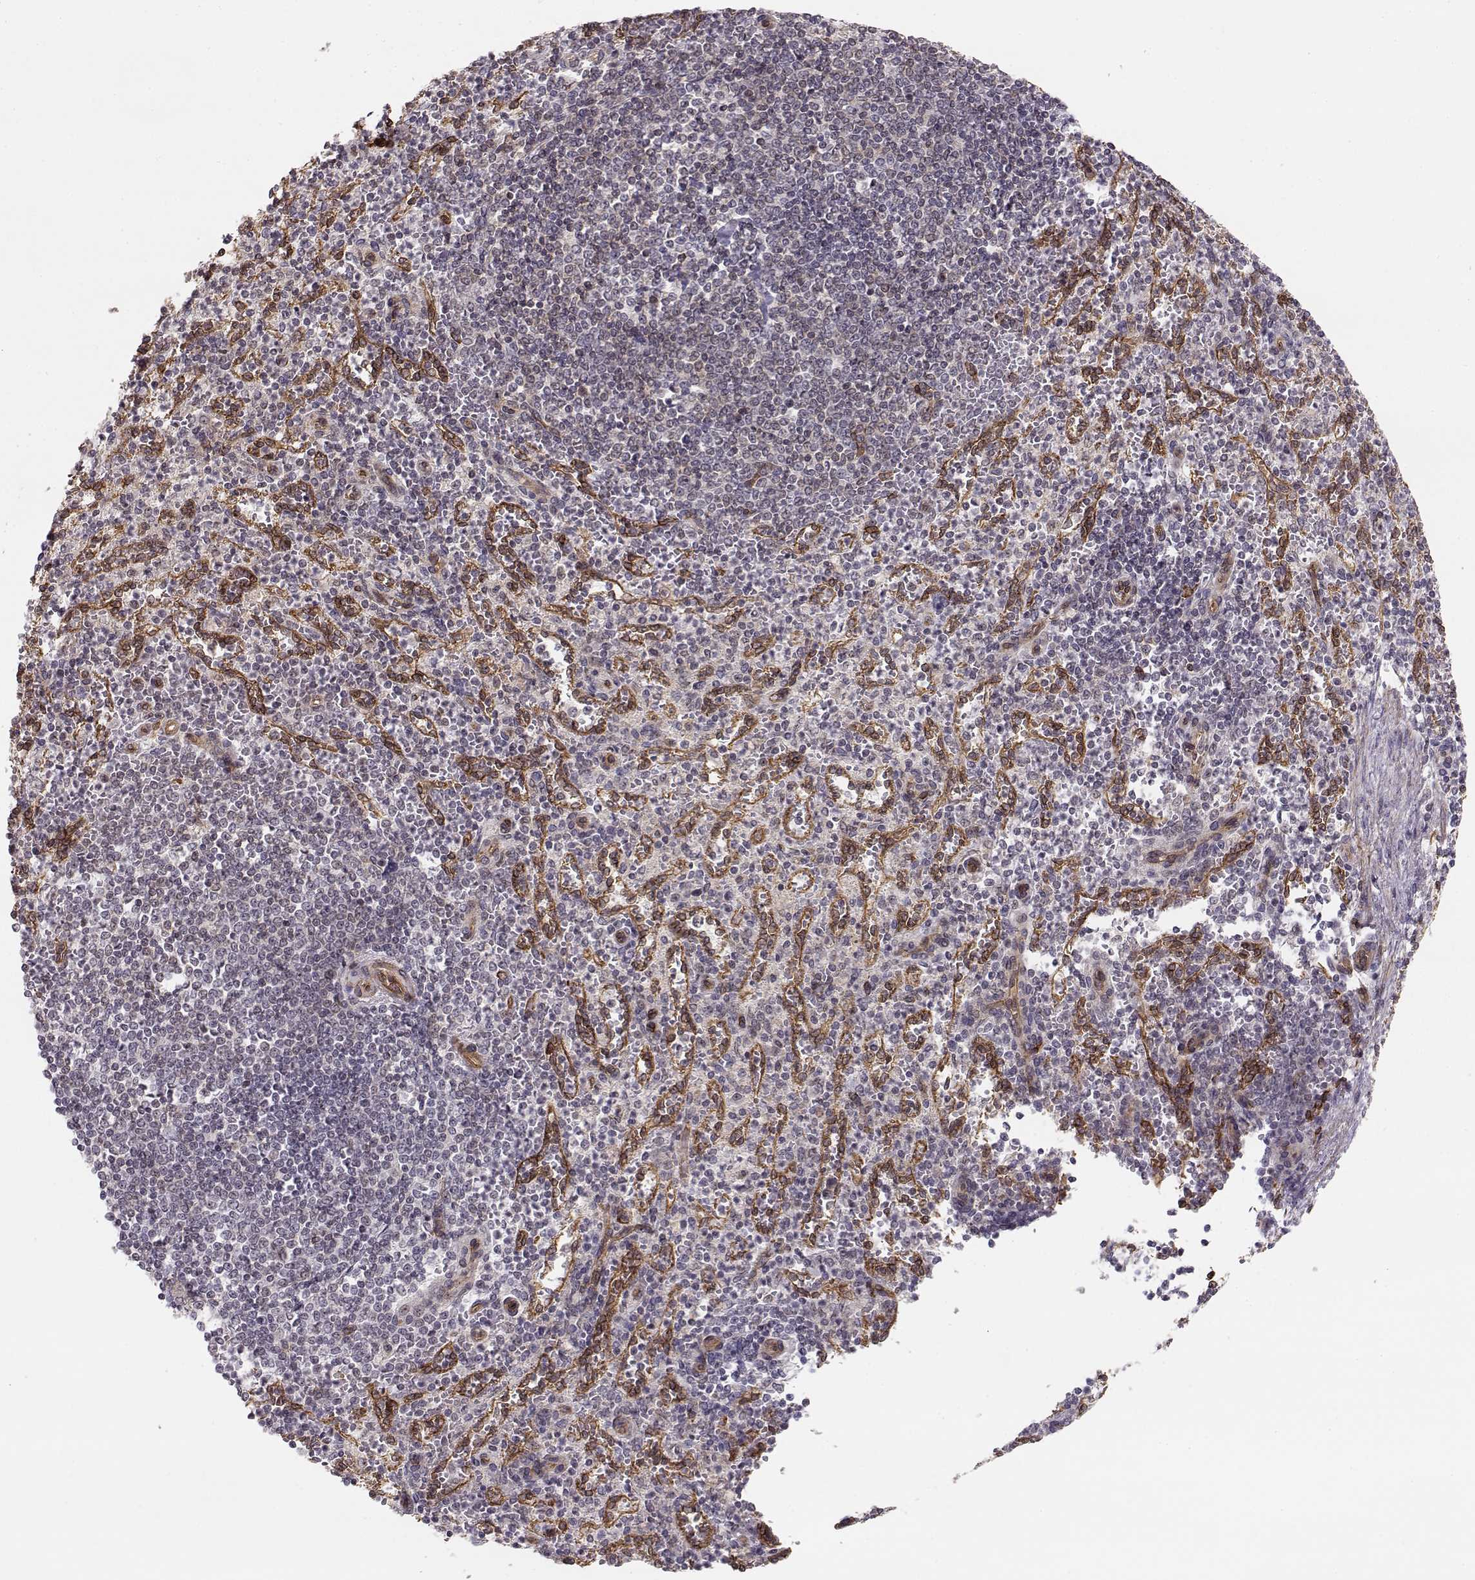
{"staining": {"intensity": "moderate", "quantity": ">75%", "location": "cytoplasmic/membranous,nuclear"}, "tissue": "spleen", "cell_type": "Cells in red pulp", "image_type": "normal", "snomed": [{"axis": "morphology", "description": "Normal tissue, NOS"}, {"axis": "topography", "description": "Spleen"}], "caption": "This micrograph exhibits IHC staining of benign spleen, with medium moderate cytoplasmic/membranous,nuclear expression in about >75% of cells in red pulp.", "gene": "CIR1", "patient": {"sex": "female", "age": 74}}